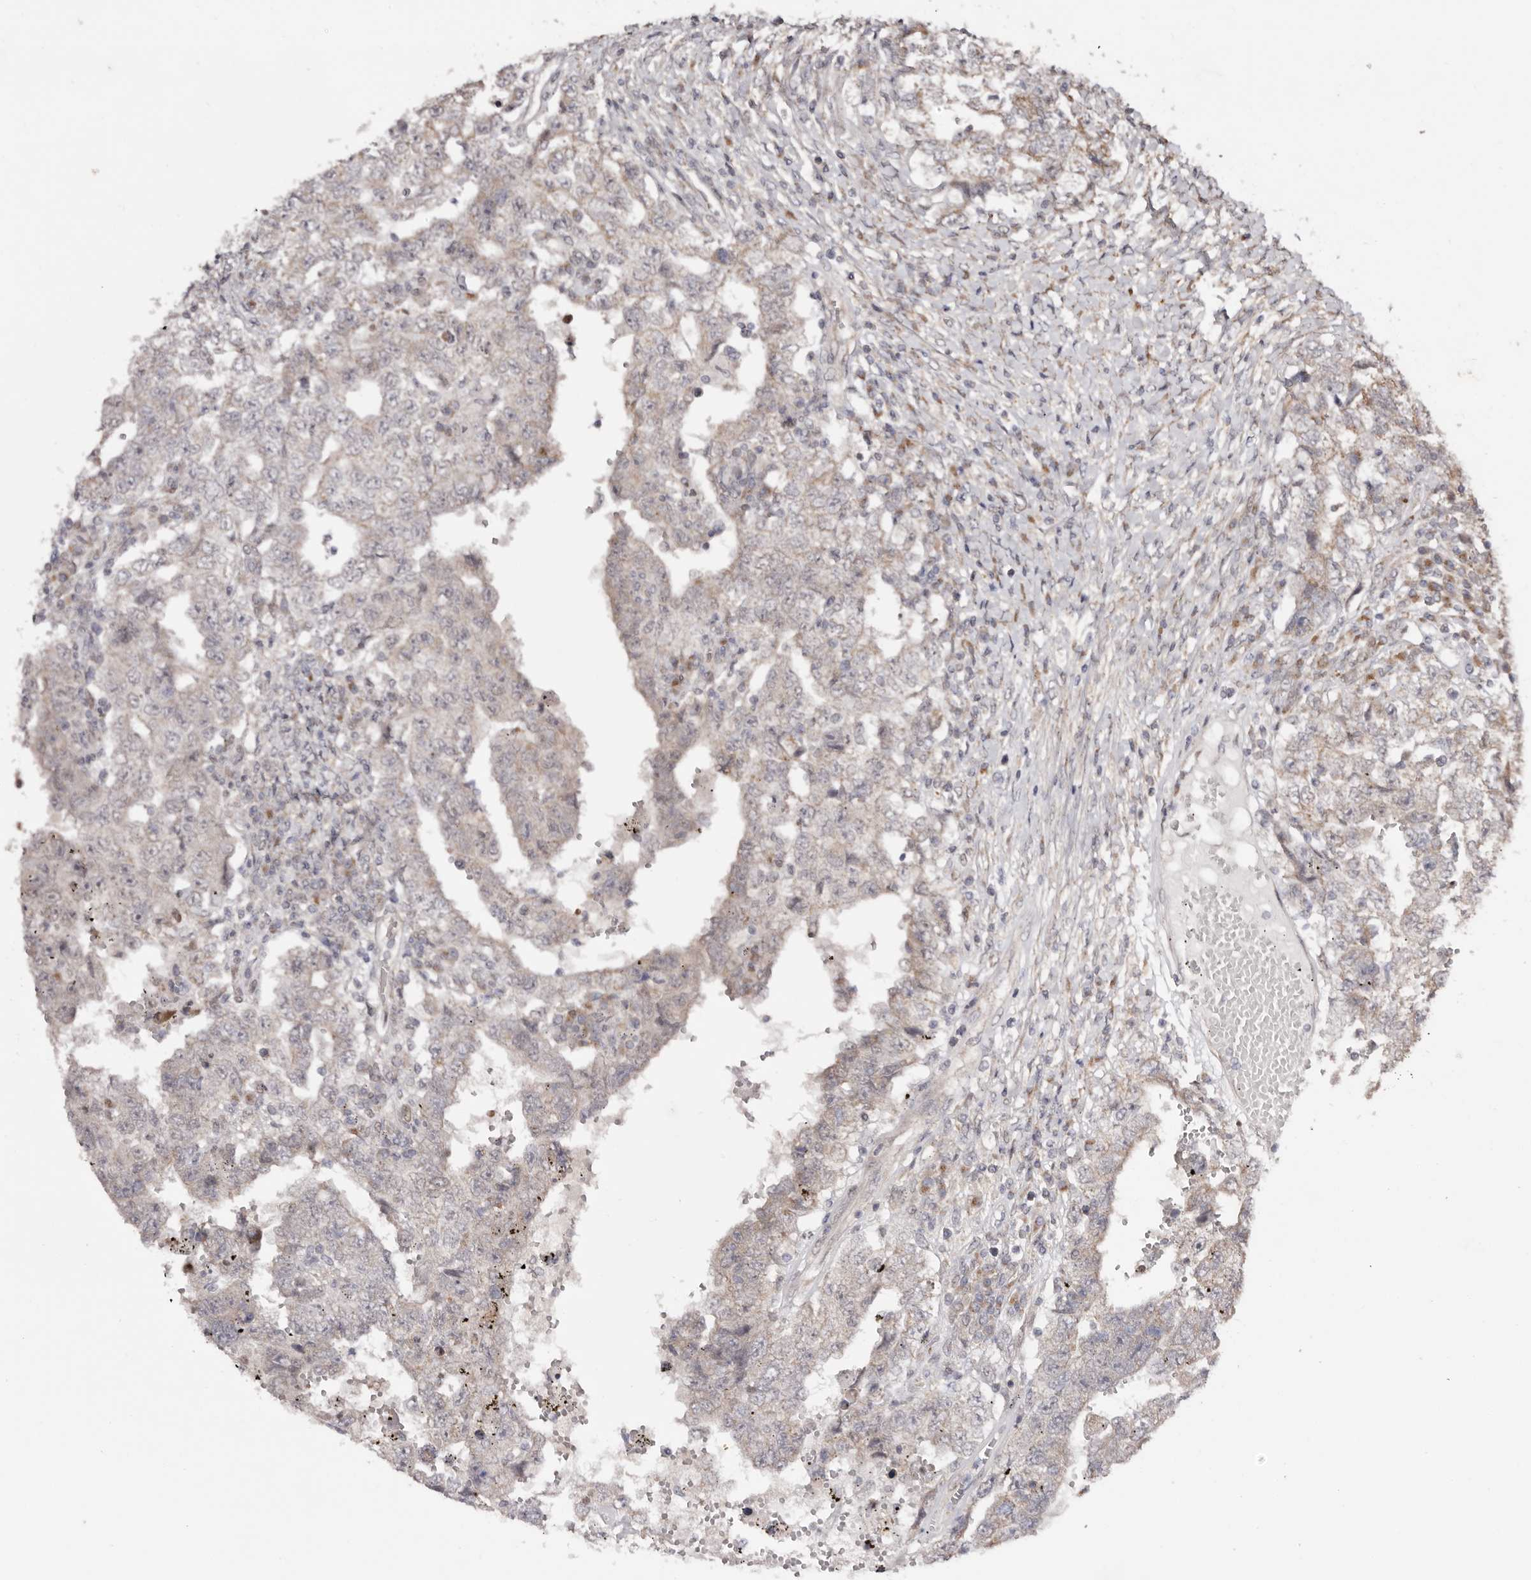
{"staining": {"intensity": "weak", "quantity": "<25%", "location": "cytoplasmic/membranous"}, "tissue": "testis cancer", "cell_type": "Tumor cells", "image_type": "cancer", "snomed": [{"axis": "morphology", "description": "Carcinoma, Embryonal, NOS"}, {"axis": "topography", "description": "Testis"}], "caption": "Protein analysis of embryonal carcinoma (testis) shows no significant expression in tumor cells.", "gene": "EGR3", "patient": {"sex": "male", "age": 26}}